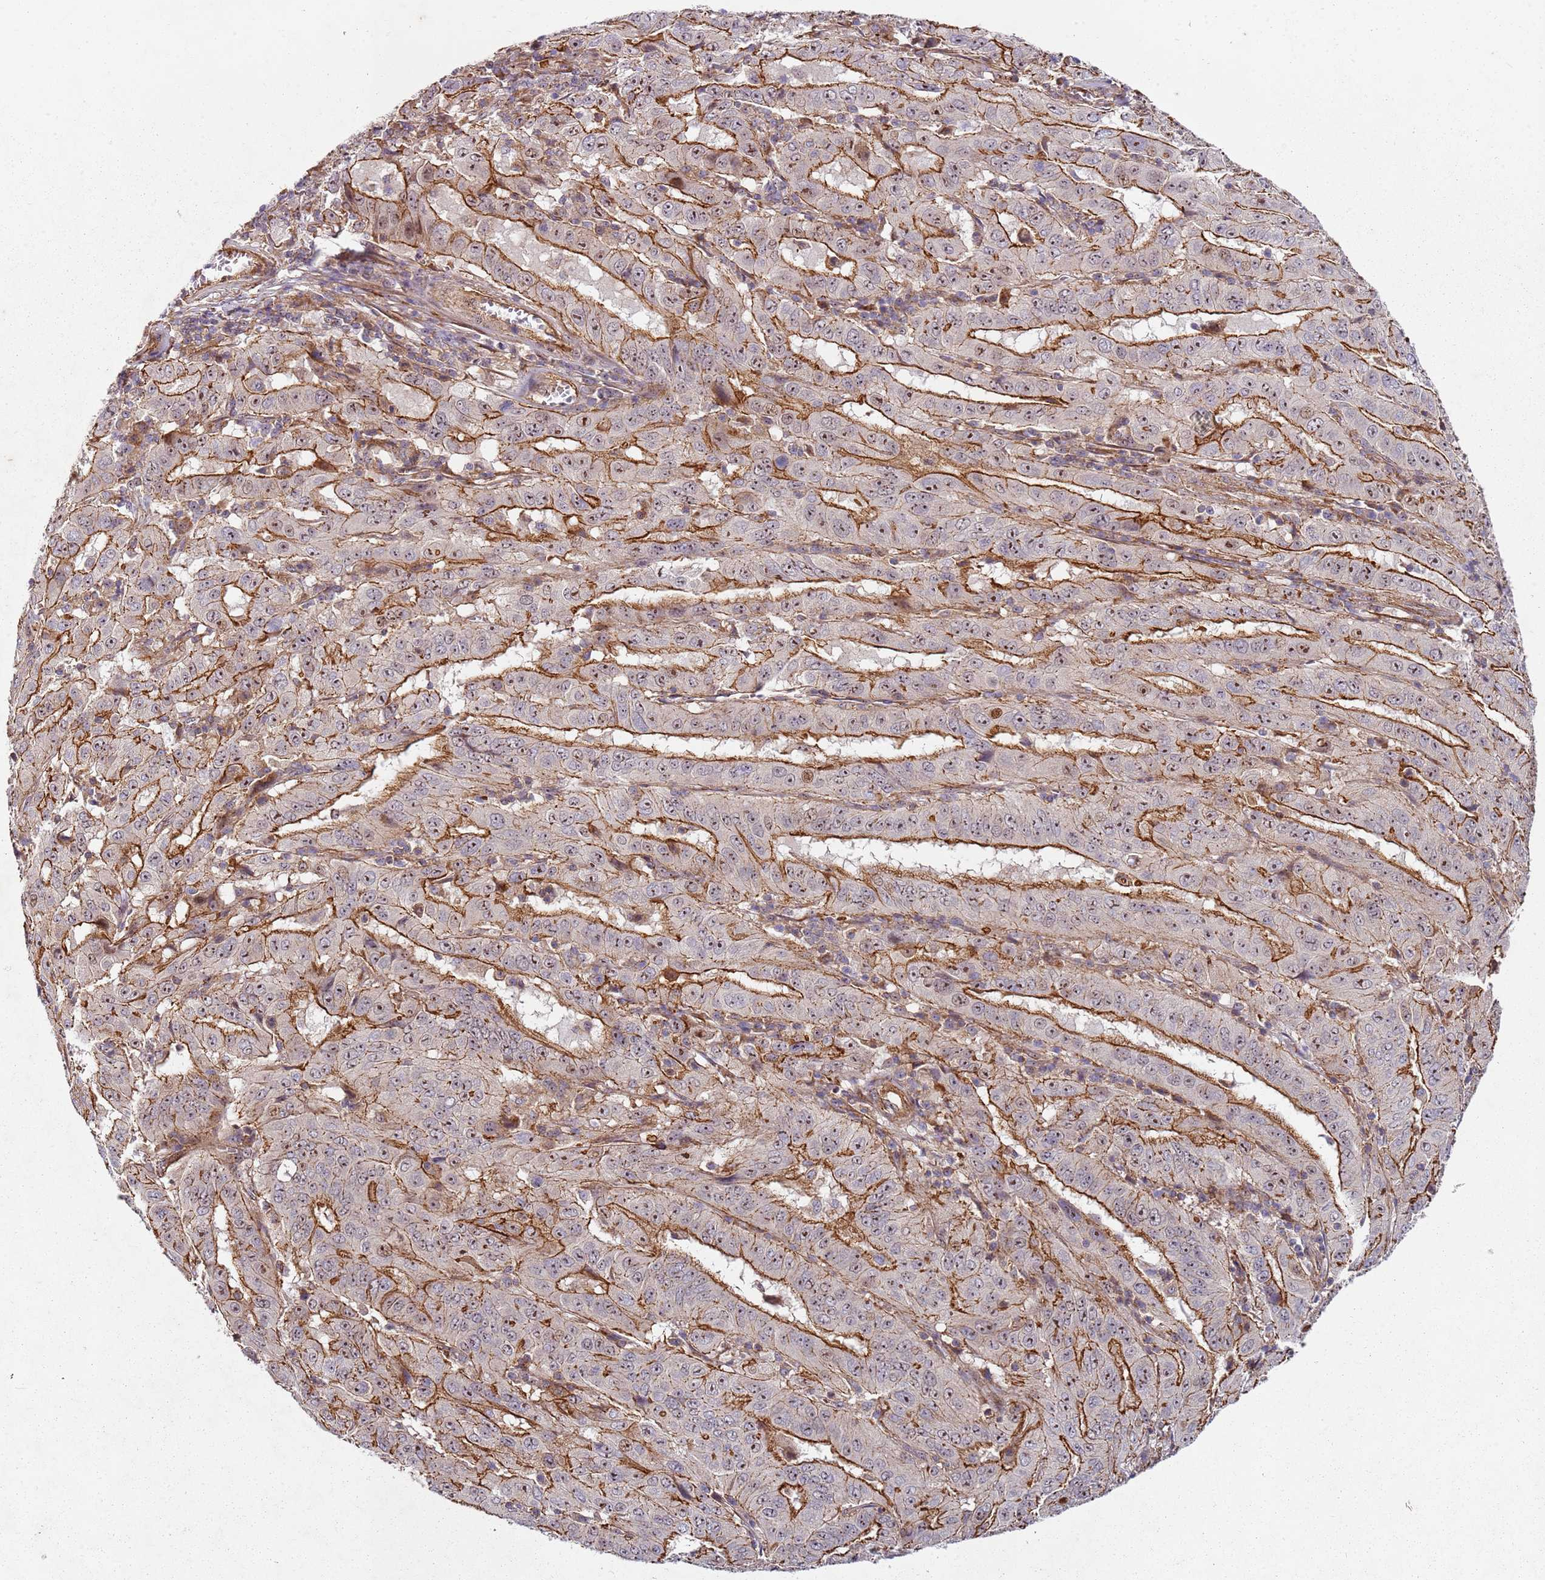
{"staining": {"intensity": "strong", "quantity": "25%-75%", "location": "cytoplasmic/membranous"}, "tissue": "pancreatic cancer", "cell_type": "Tumor cells", "image_type": "cancer", "snomed": [{"axis": "morphology", "description": "Adenocarcinoma, NOS"}, {"axis": "topography", "description": "Pancreas"}], "caption": "Pancreatic cancer (adenocarcinoma) was stained to show a protein in brown. There is high levels of strong cytoplasmic/membranous staining in about 25%-75% of tumor cells. The staining was performed using DAB (3,3'-diaminobenzidine) to visualize the protein expression in brown, while the nuclei were stained in blue with hematoxylin (Magnification: 20x).", "gene": "C2CD4B", "patient": {"sex": "male", "age": 63}}